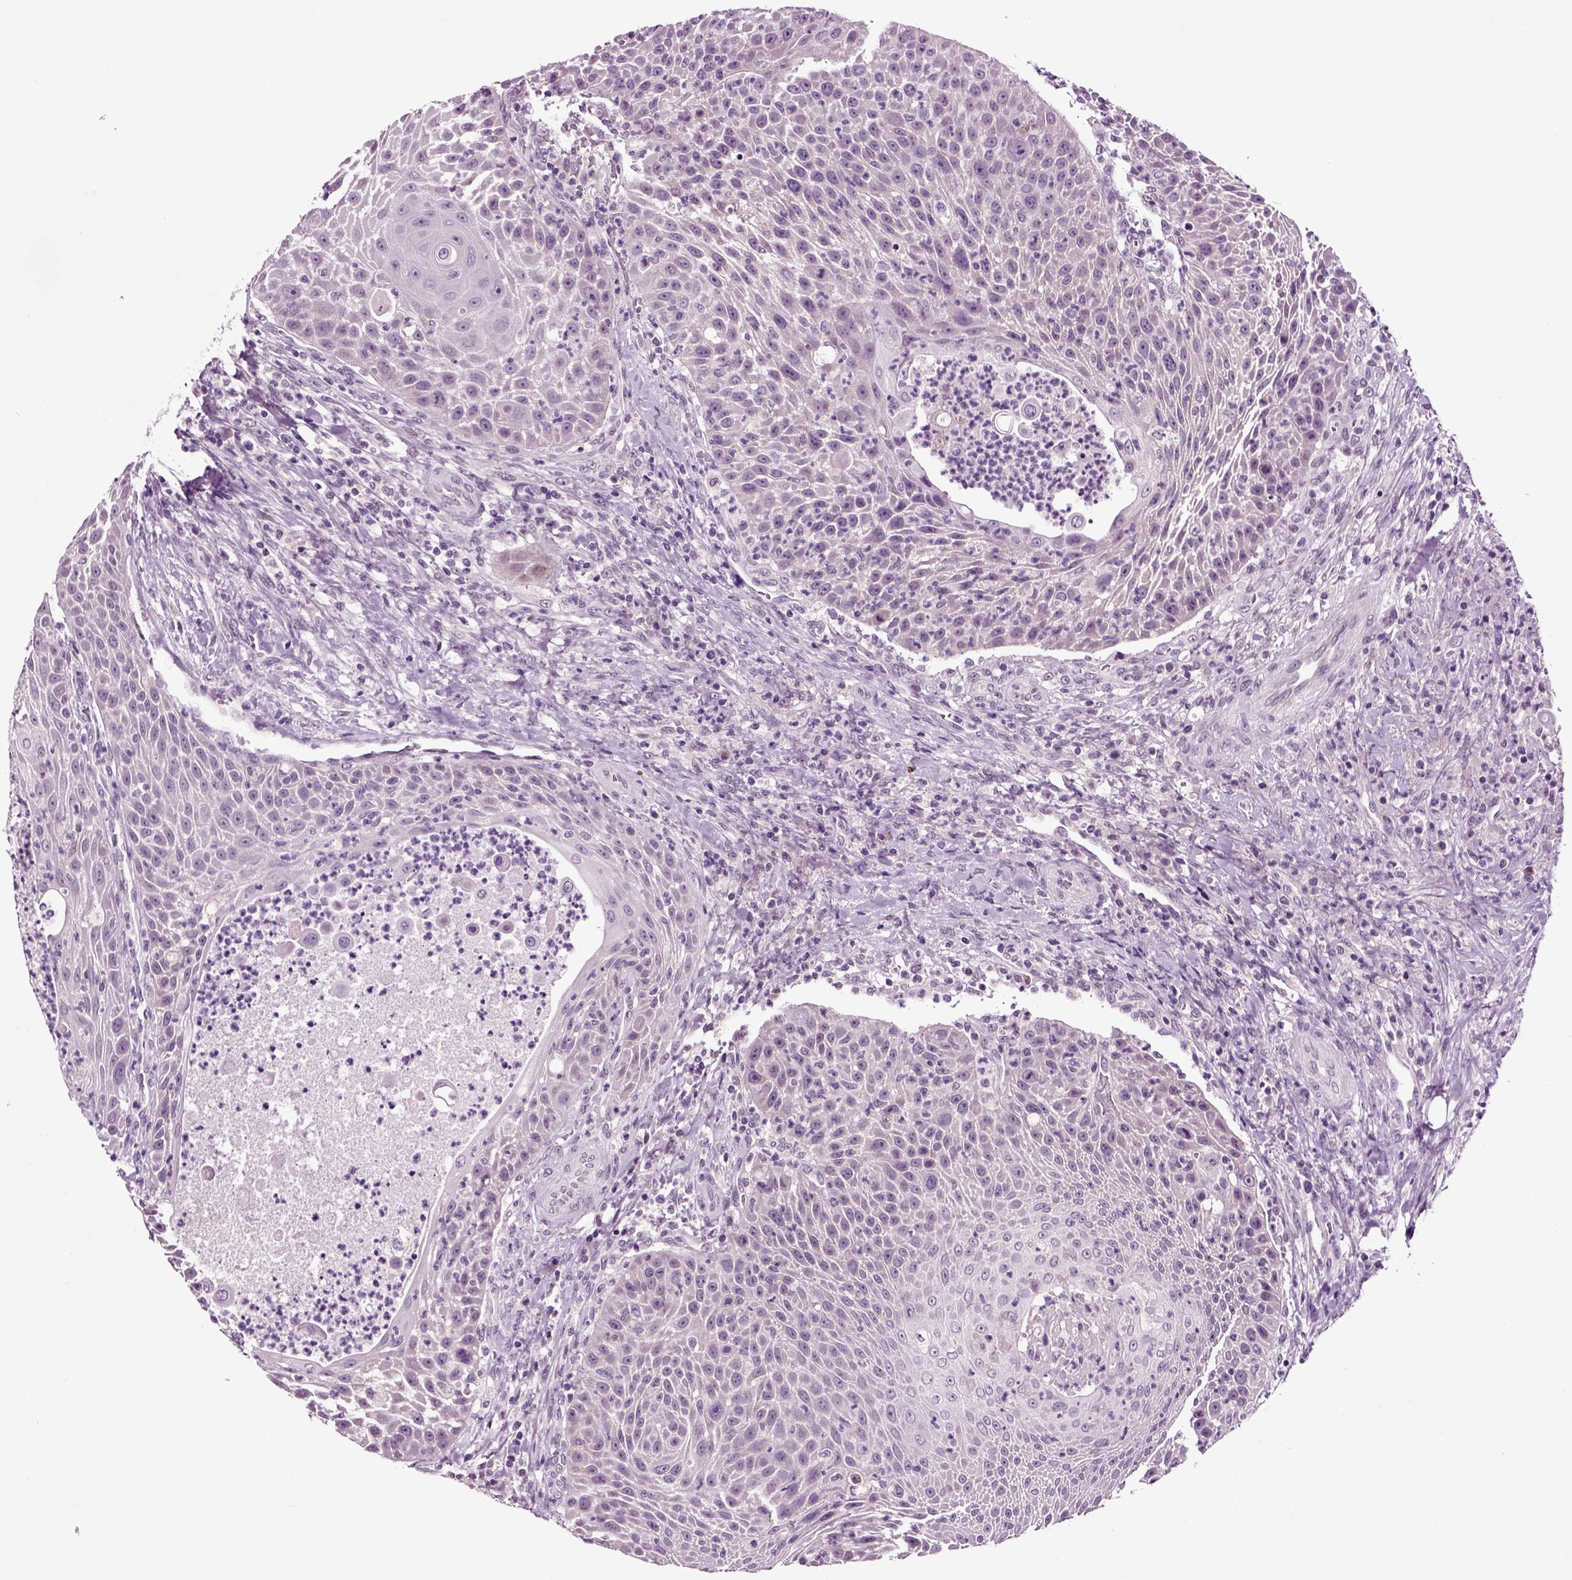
{"staining": {"intensity": "negative", "quantity": "none", "location": "none"}, "tissue": "head and neck cancer", "cell_type": "Tumor cells", "image_type": "cancer", "snomed": [{"axis": "morphology", "description": "Squamous cell carcinoma, NOS"}, {"axis": "topography", "description": "Head-Neck"}], "caption": "IHC photomicrograph of head and neck cancer stained for a protein (brown), which demonstrates no staining in tumor cells.", "gene": "SPATA17", "patient": {"sex": "male", "age": 69}}